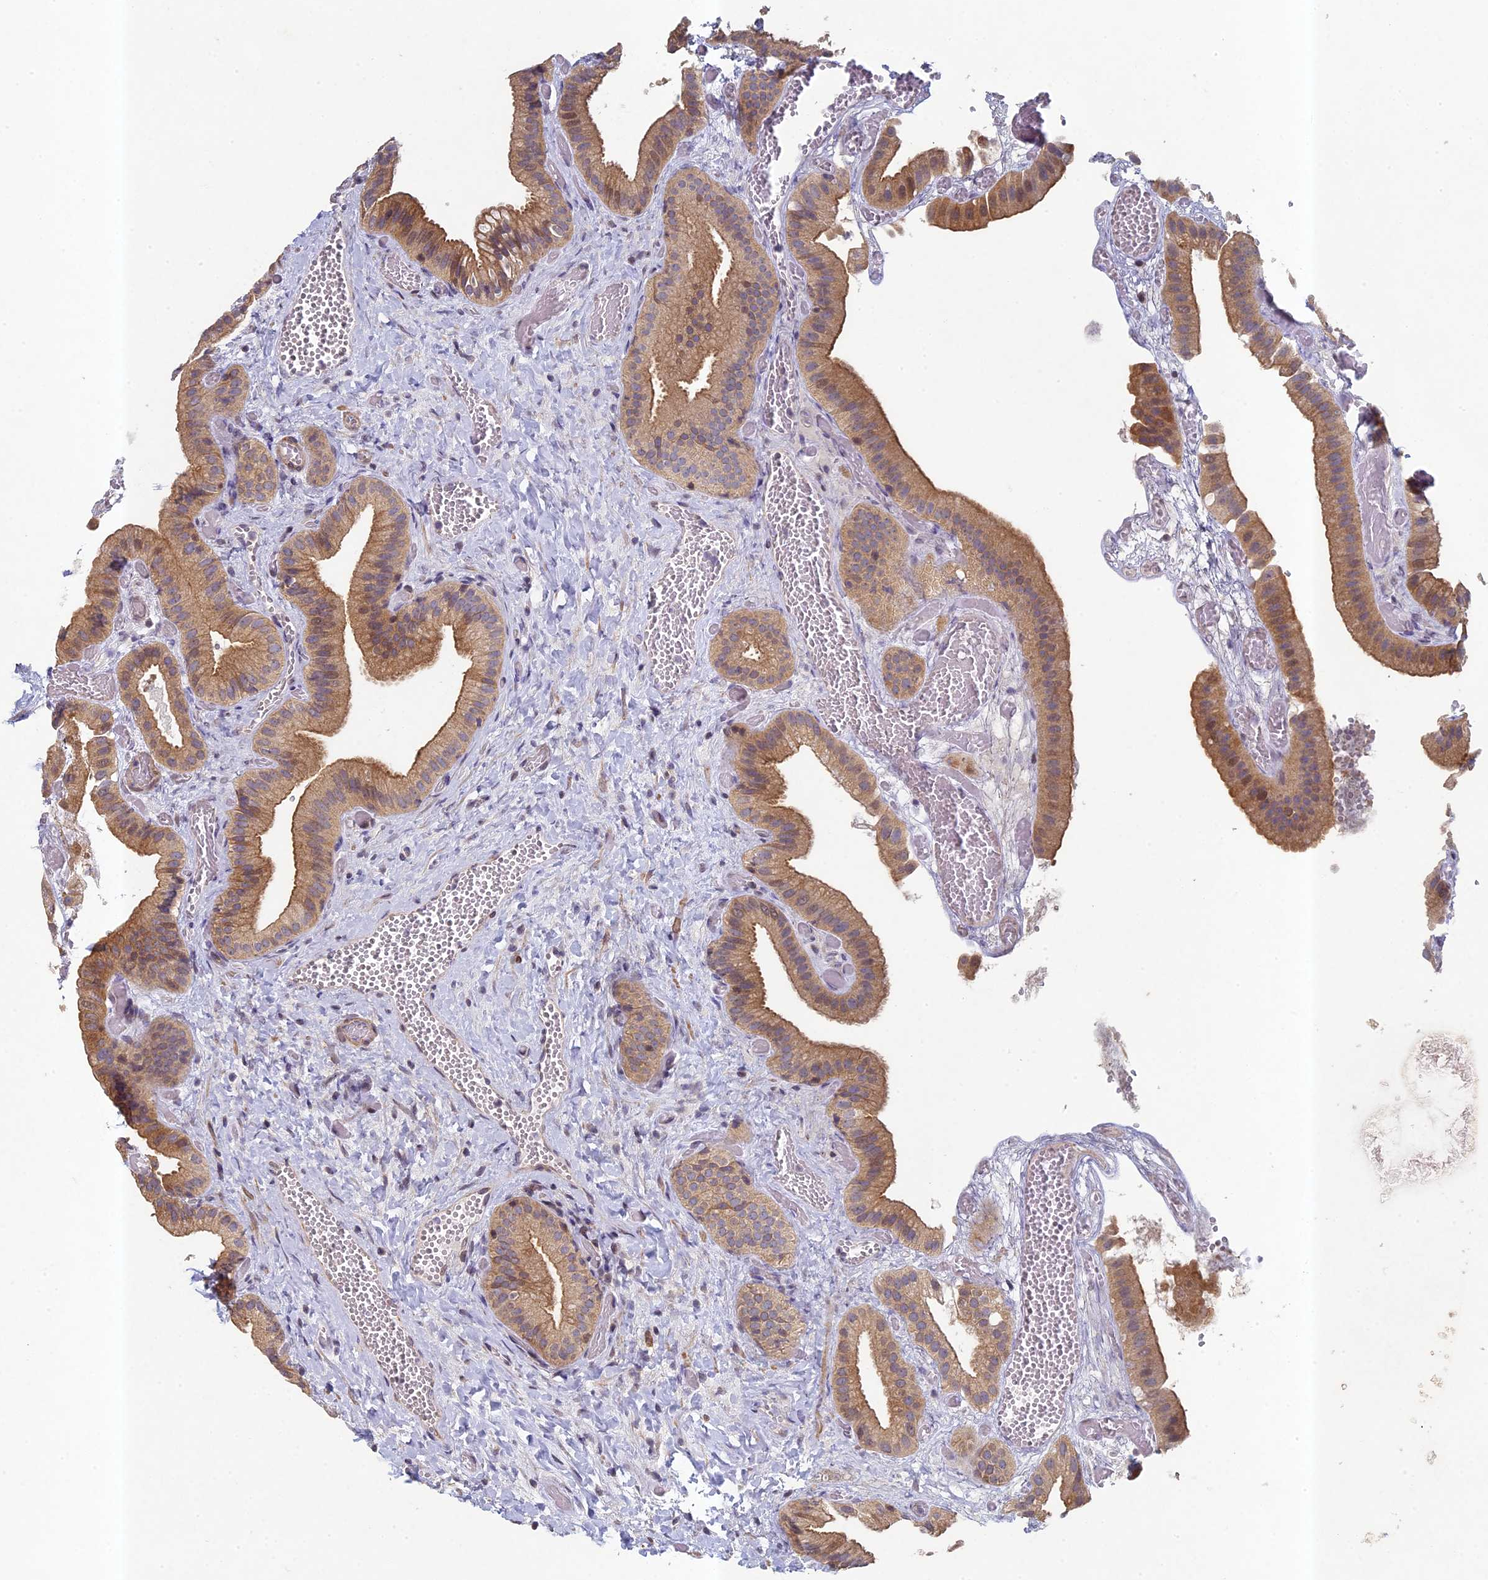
{"staining": {"intensity": "moderate", "quantity": ">75%", "location": "cytoplasmic/membranous"}, "tissue": "gallbladder", "cell_type": "Glandular cells", "image_type": "normal", "snomed": [{"axis": "morphology", "description": "Normal tissue, NOS"}, {"axis": "topography", "description": "Gallbladder"}], "caption": "A medium amount of moderate cytoplasmic/membranous positivity is appreciated in approximately >75% of glandular cells in normal gallbladder. The protein is shown in brown color, while the nuclei are stained blue.", "gene": "DIXDC1", "patient": {"sex": "female", "age": 64}}